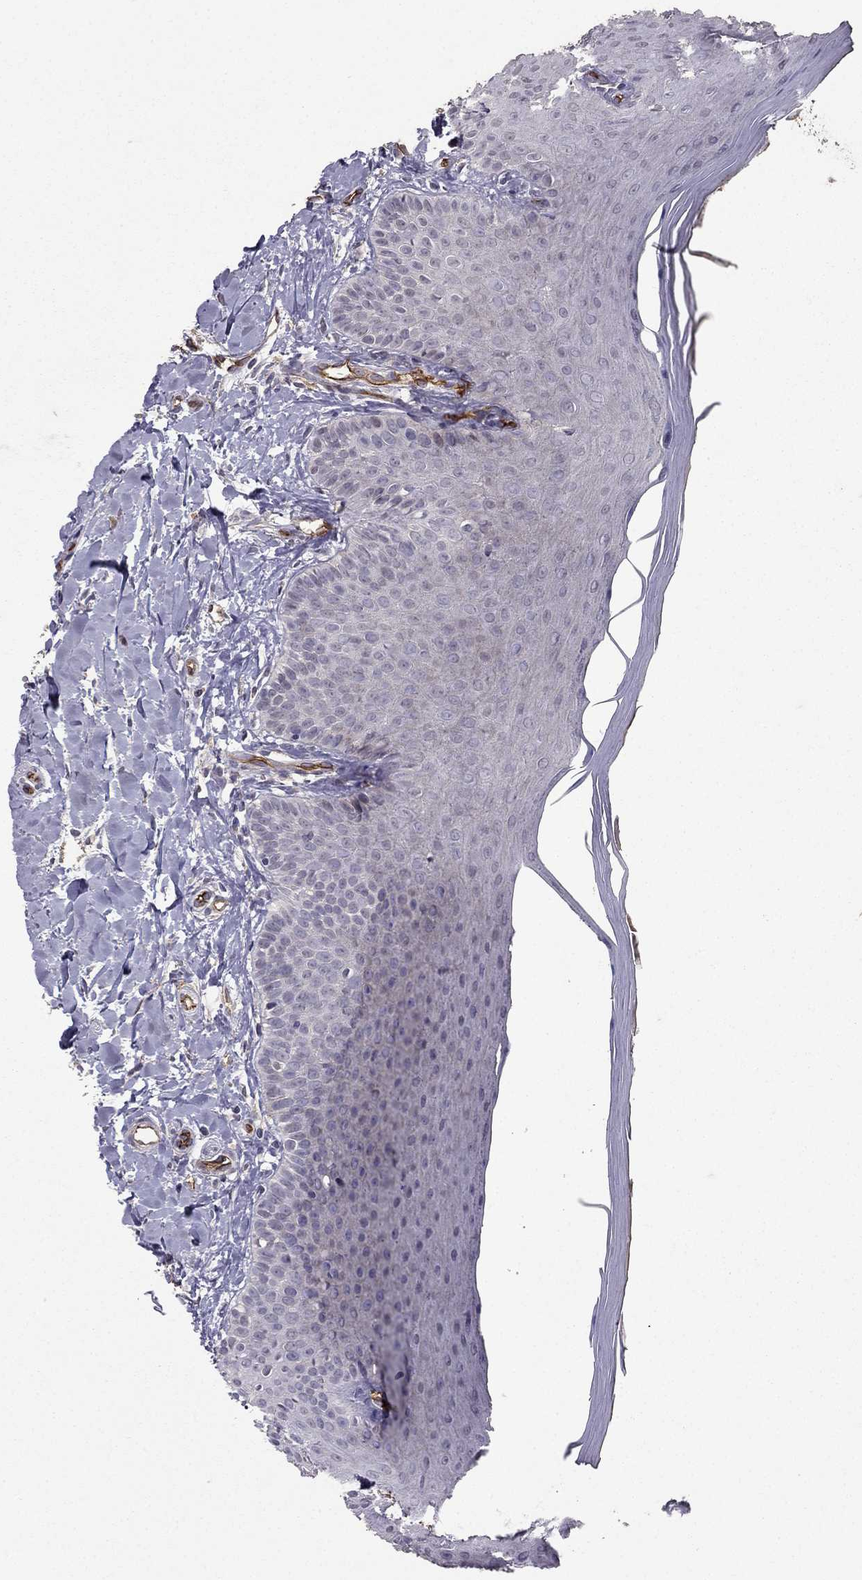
{"staining": {"intensity": "negative", "quantity": "none", "location": "none"}, "tissue": "oral mucosa", "cell_type": "Squamous epithelial cells", "image_type": "normal", "snomed": [{"axis": "morphology", "description": "Normal tissue, NOS"}, {"axis": "topography", "description": "Oral tissue"}], "caption": "Immunohistochemistry (IHC) micrograph of benign oral mucosa: human oral mucosa stained with DAB (3,3'-diaminobenzidine) shows no significant protein staining in squamous epithelial cells.", "gene": "RASIP1", "patient": {"sex": "female", "age": 43}}